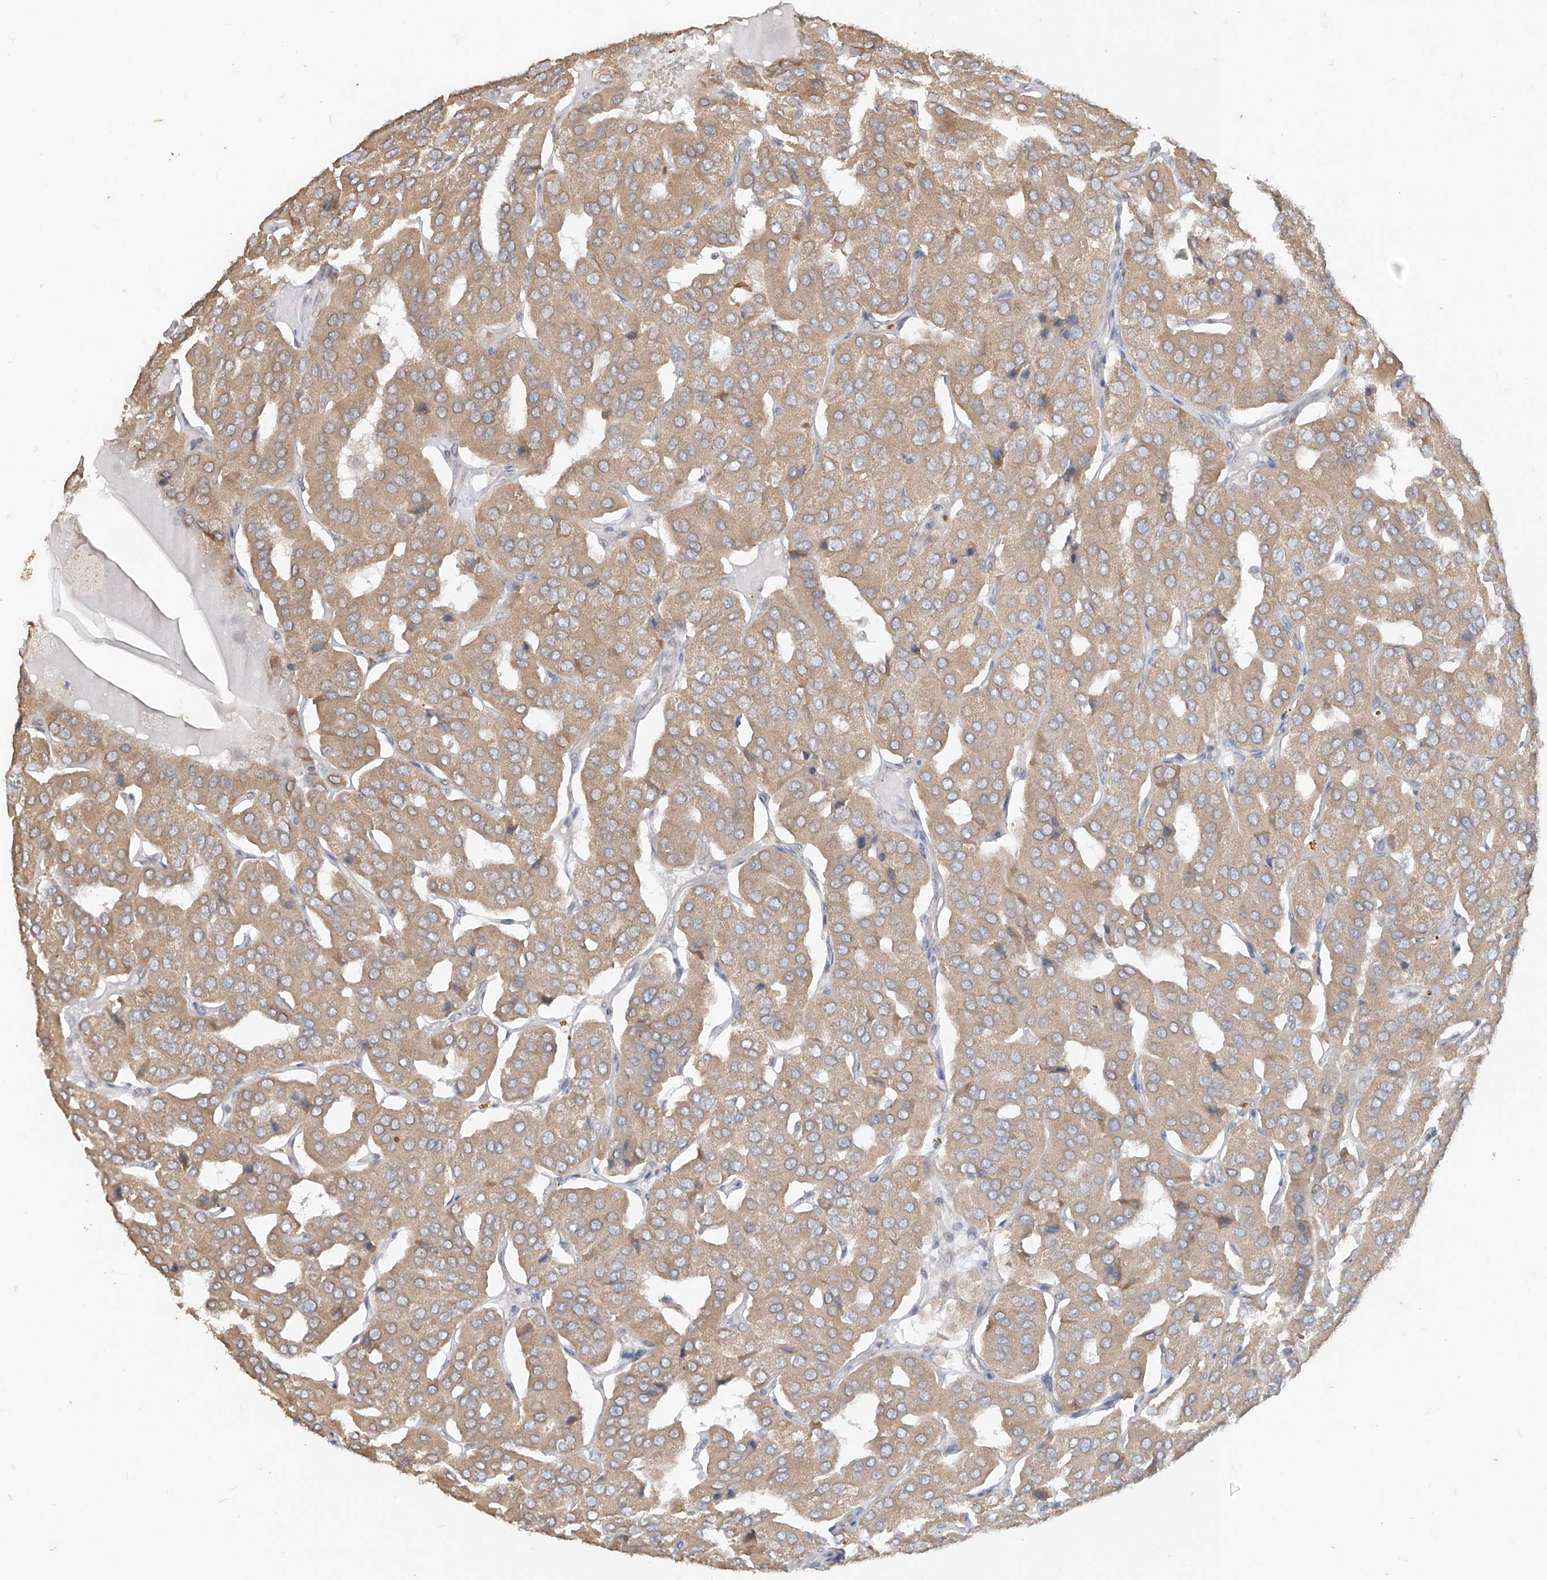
{"staining": {"intensity": "moderate", "quantity": ">75%", "location": "cytoplasmic/membranous"}, "tissue": "parathyroid gland", "cell_type": "Glandular cells", "image_type": "normal", "snomed": [{"axis": "morphology", "description": "Normal tissue, NOS"}, {"axis": "morphology", "description": "Adenoma, NOS"}, {"axis": "topography", "description": "Parathyroid gland"}], "caption": "Glandular cells reveal medium levels of moderate cytoplasmic/membranous expression in about >75% of cells in benign human parathyroid gland.", "gene": "MTUS2", "patient": {"sex": "female", "age": 86}}